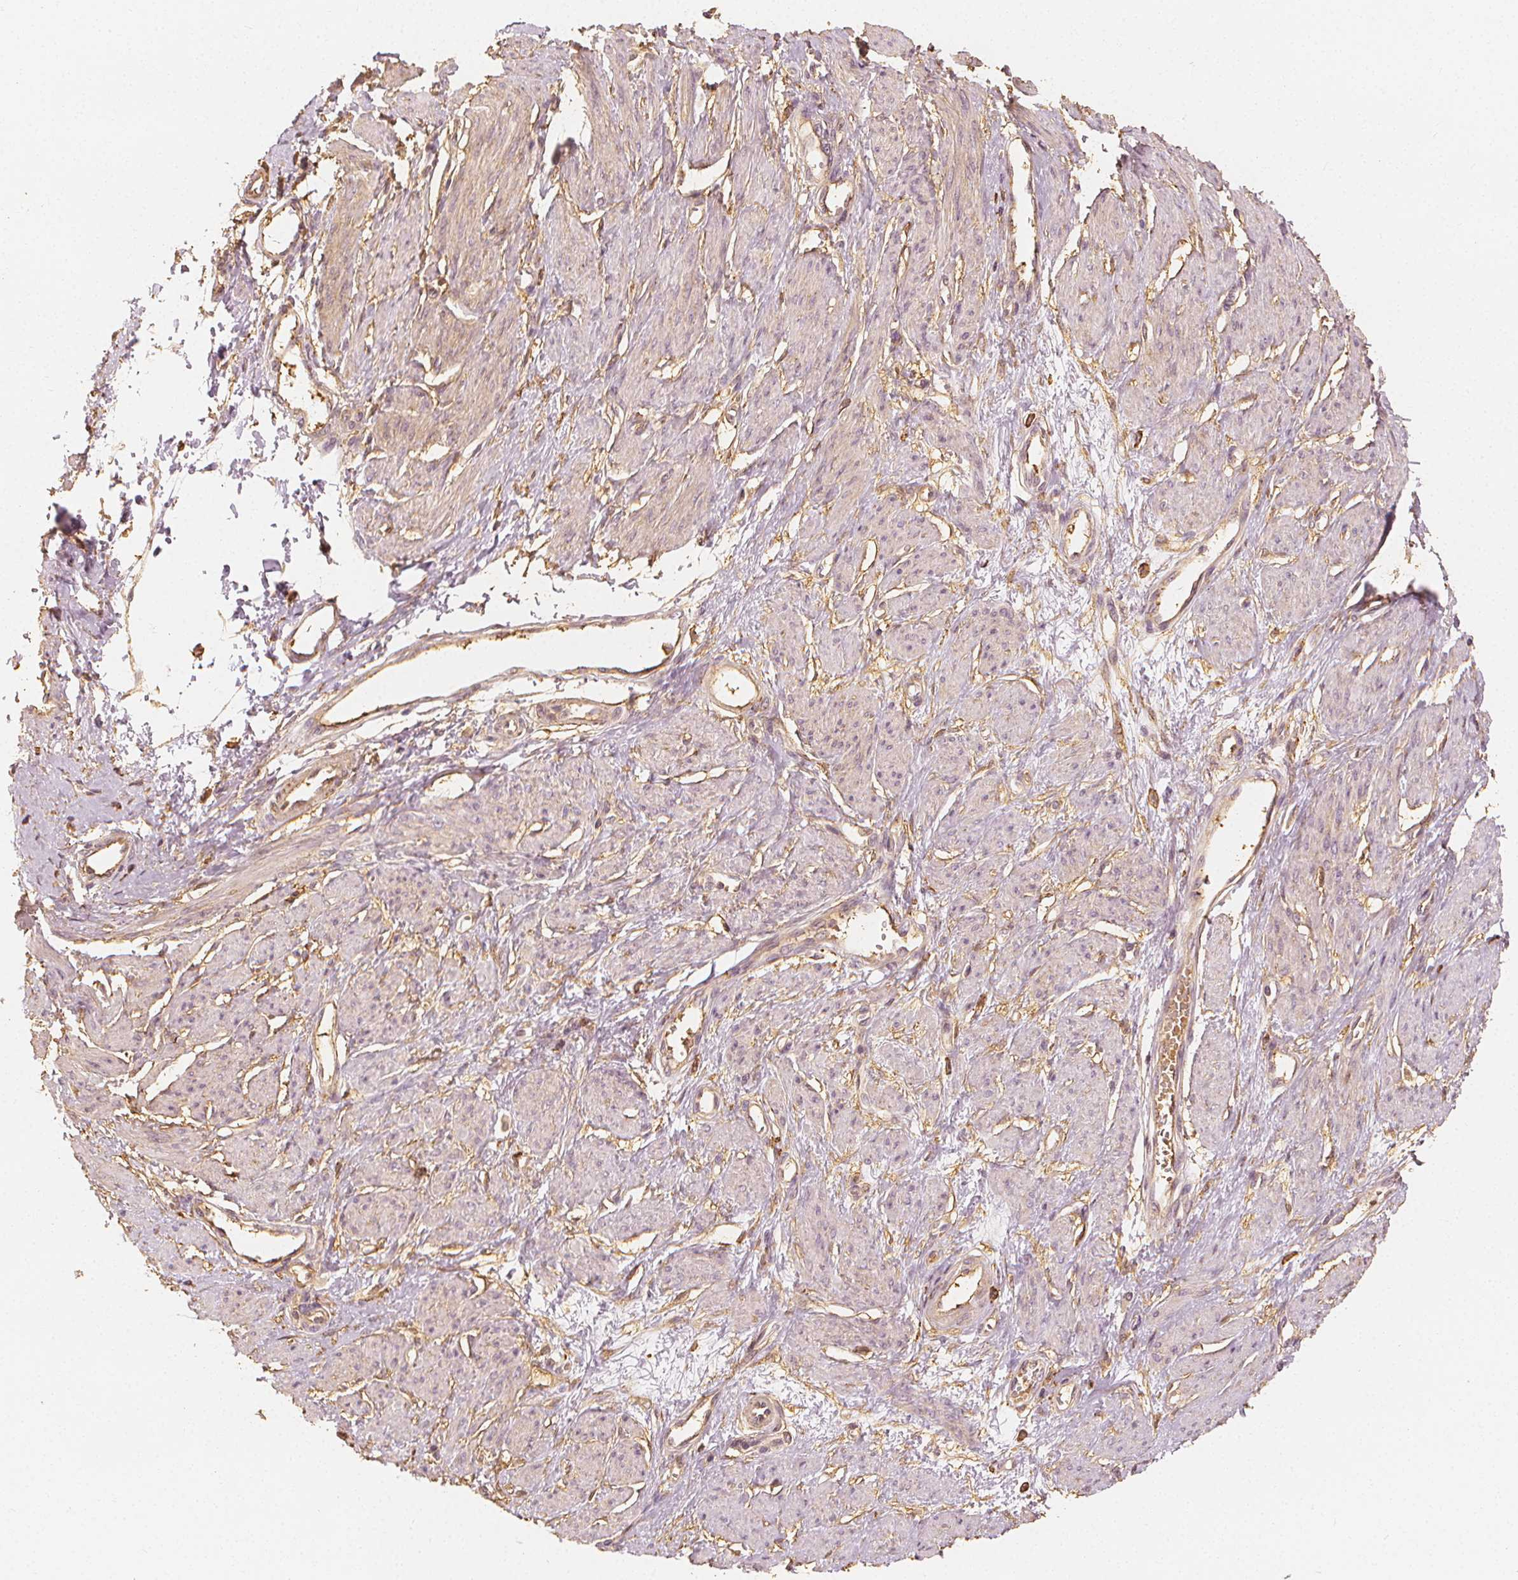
{"staining": {"intensity": "weak", "quantity": "25%-75%", "location": "cytoplasmic/membranous"}, "tissue": "smooth muscle", "cell_type": "Smooth muscle cells", "image_type": "normal", "snomed": [{"axis": "morphology", "description": "Normal tissue, NOS"}, {"axis": "topography", "description": "Smooth muscle"}, {"axis": "topography", "description": "Uterus"}], "caption": "High-power microscopy captured an immunohistochemistry image of normal smooth muscle, revealing weak cytoplasmic/membranous positivity in approximately 25%-75% of smooth muscle cells. The staining was performed using DAB, with brown indicating positive protein expression. Nuclei are stained blue with hematoxylin.", "gene": "ARHGAP26", "patient": {"sex": "female", "age": 39}}